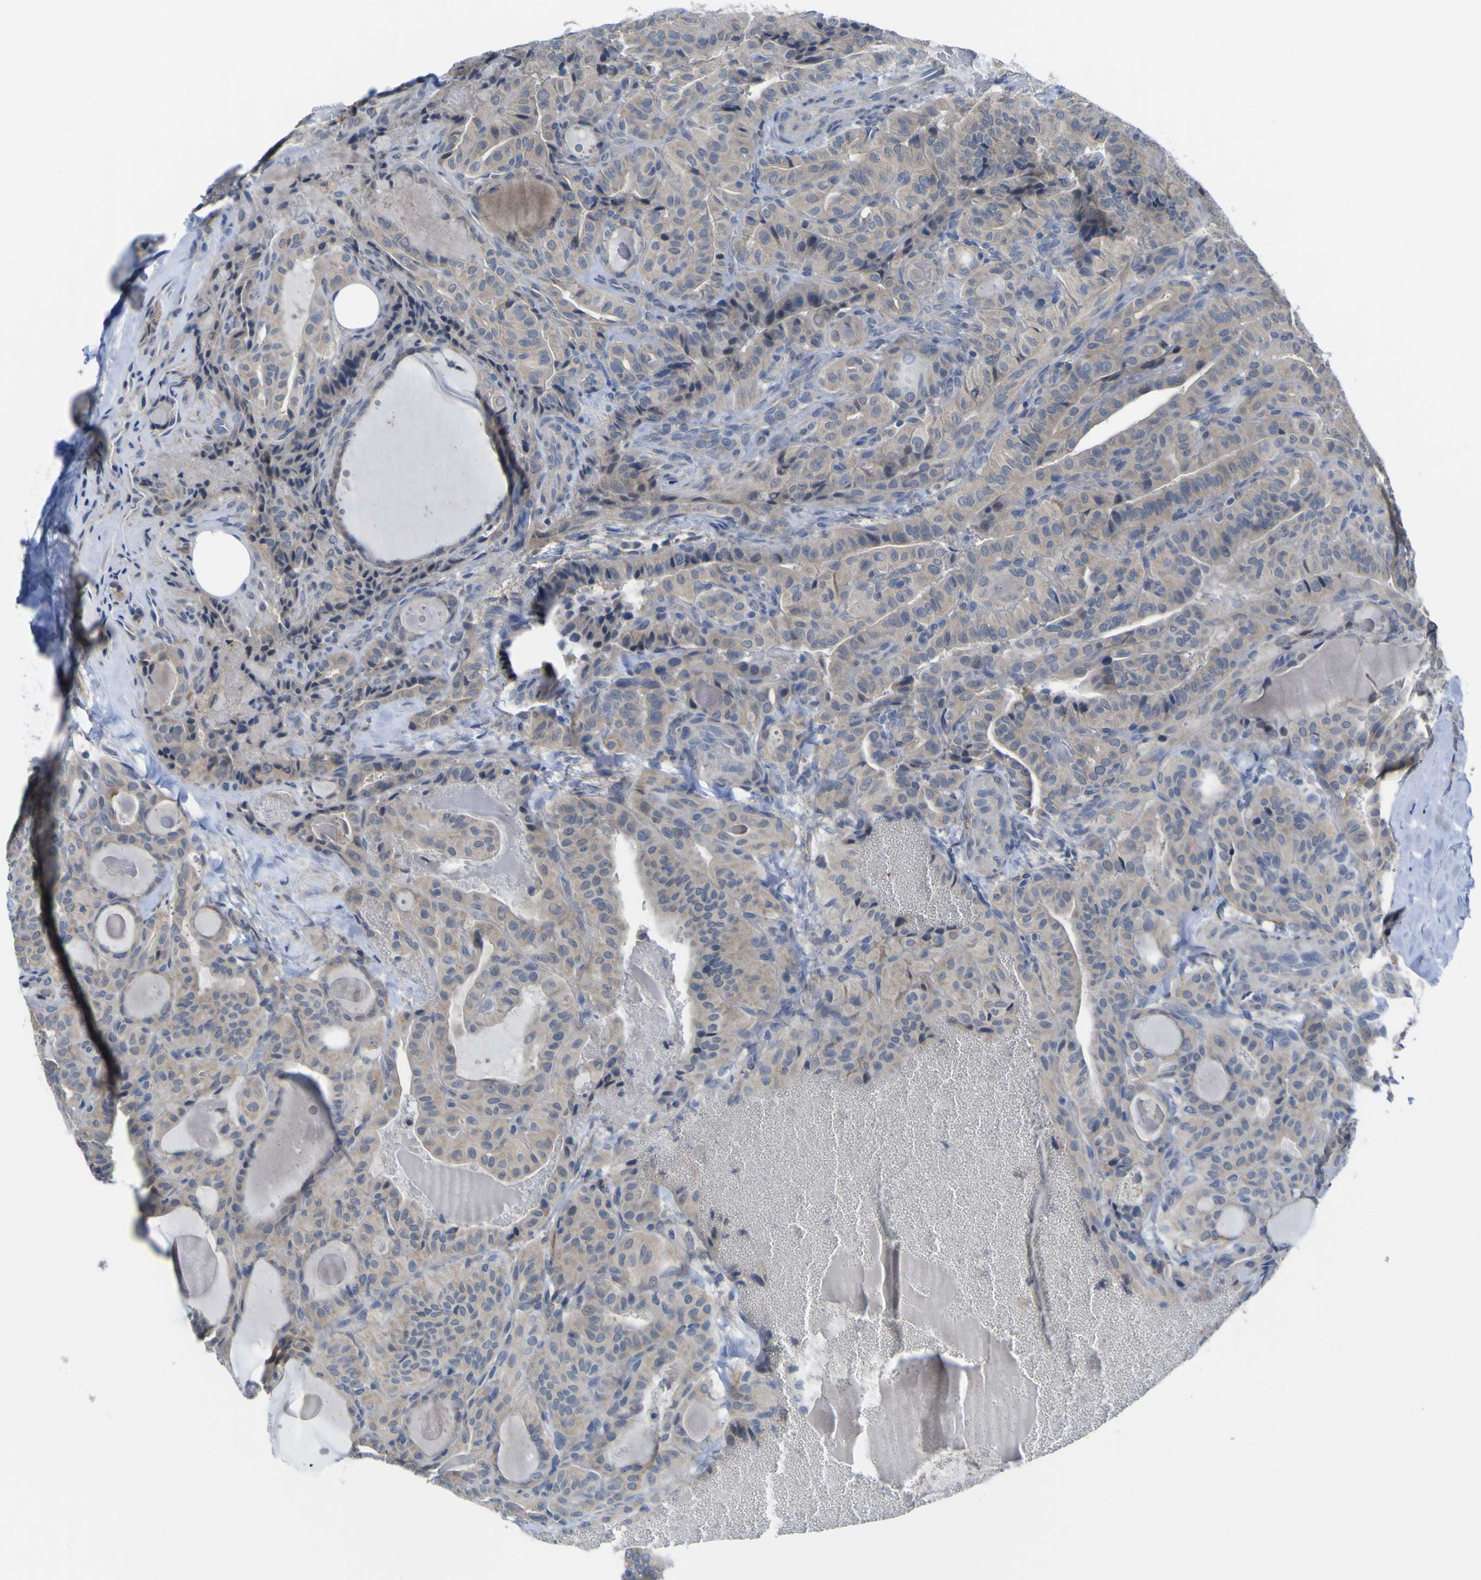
{"staining": {"intensity": "negative", "quantity": "none", "location": "none"}, "tissue": "thyroid cancer", "cell_type": "Tumor cells", "image_type": "cancer", "snomed": [{"axis": "morphology", "description": "Papillary adenocarcinoma, NOS"}, {"axis": "topography", "description": "Thyroid gland"}], "caption": "The immunohistochemistry (IHC) micrograph has no significant expression in tumor cells of thyroid papillary adenocarcinoma tissue.", "gene": "TNFRSF11A", "patient": {"sex": "male", "age": 77}}